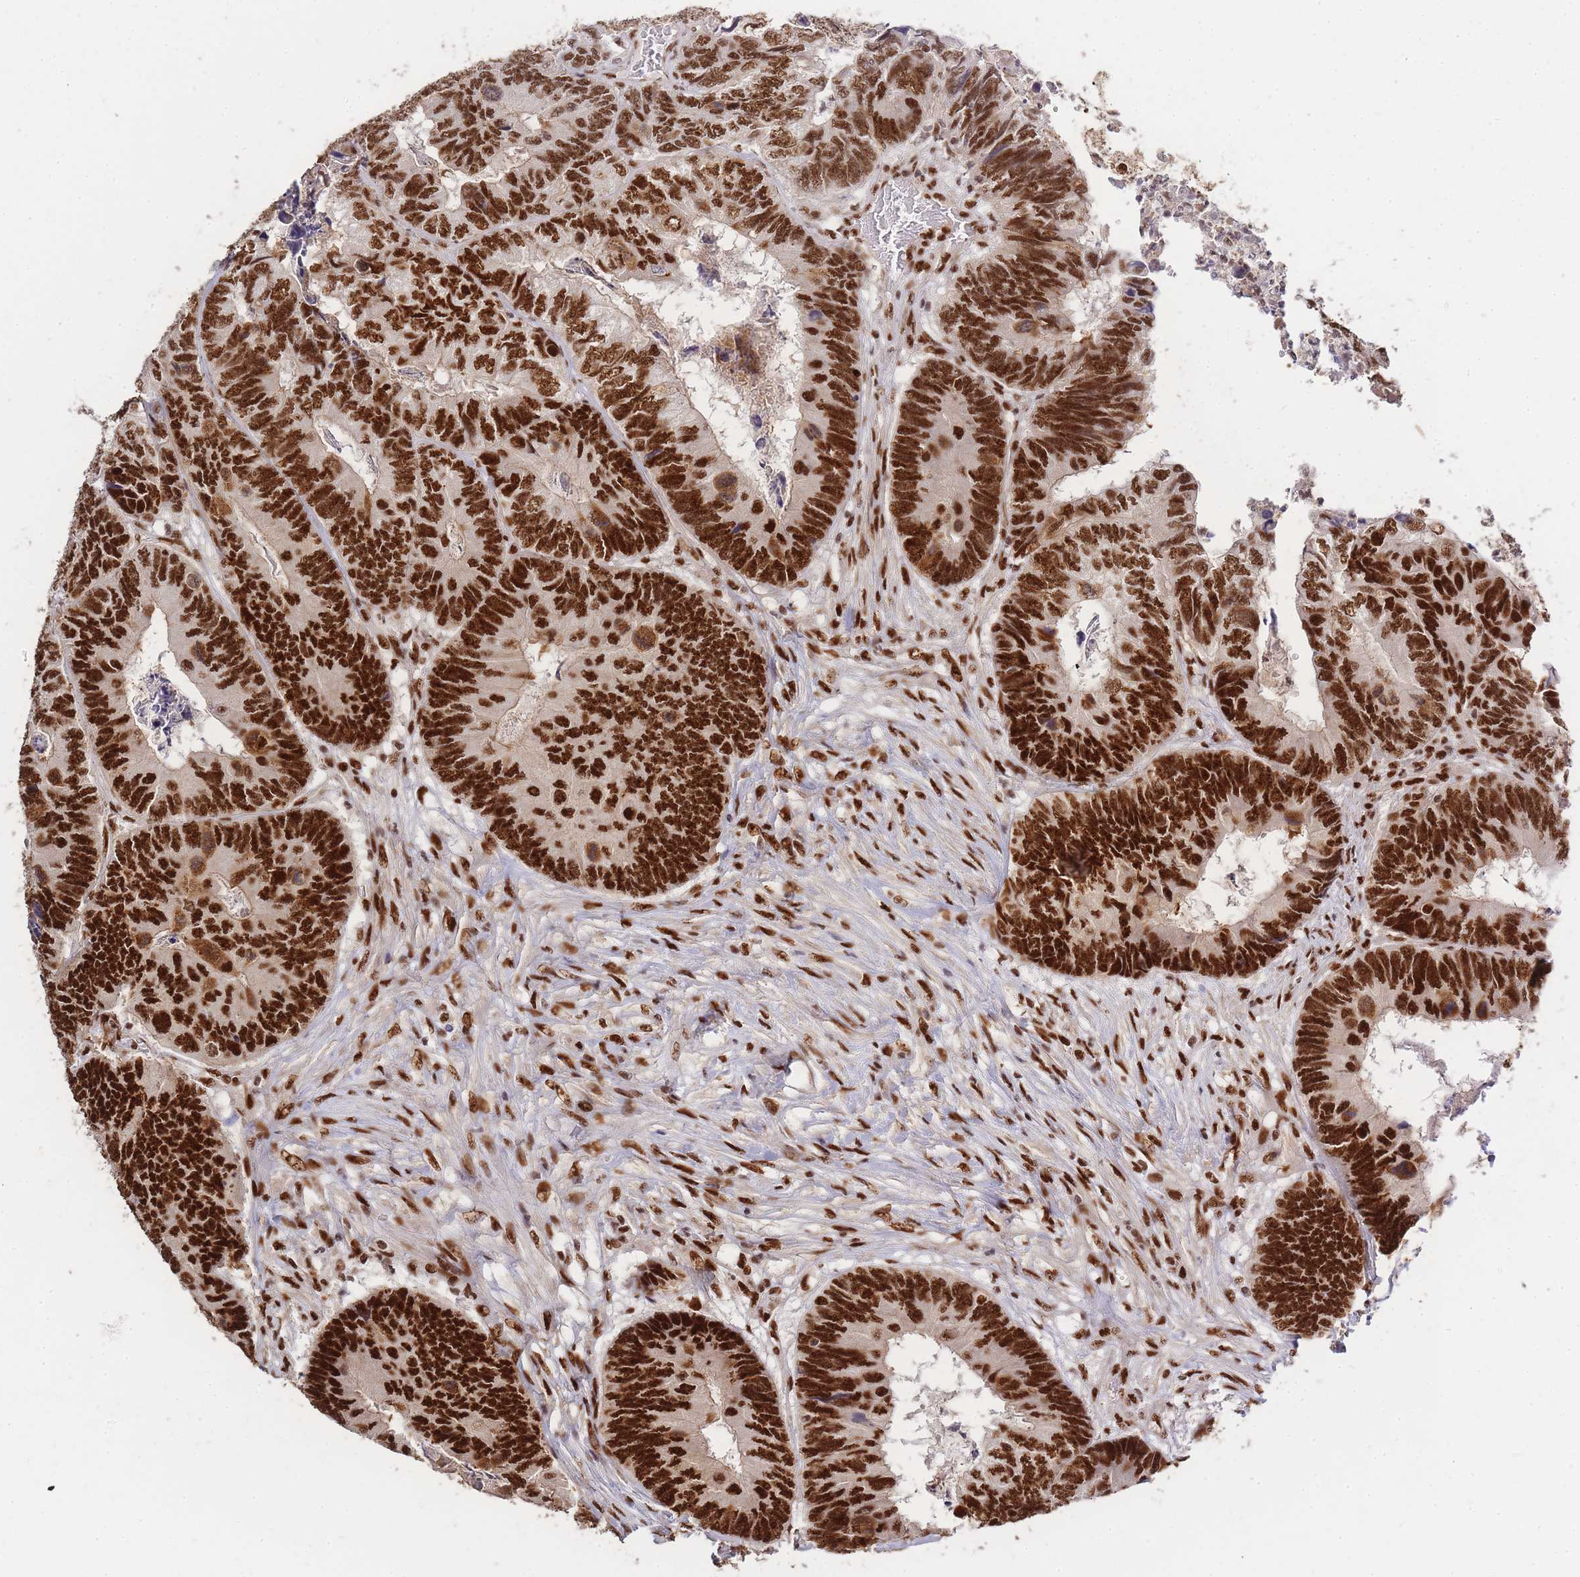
{"staining": {"intensity": "strong", "quantity": ">75%", "location": "nuclear"}, "tissue": "colorectal cancer", "cell_type": "Tumor cells", "image_type": "cancer", "snomed": [{"axis": "morphology", "description": "Adenocarcinoma, NOS"}, {"axis": "topography", "description": "Colon"}], "caption": "Colorectal cancer (adenocarcinoma) stained with a protein marker displays strong staining in tumor cells.", "gene": "PRKDC", "patient": {"sex": "female", "age": 67}}